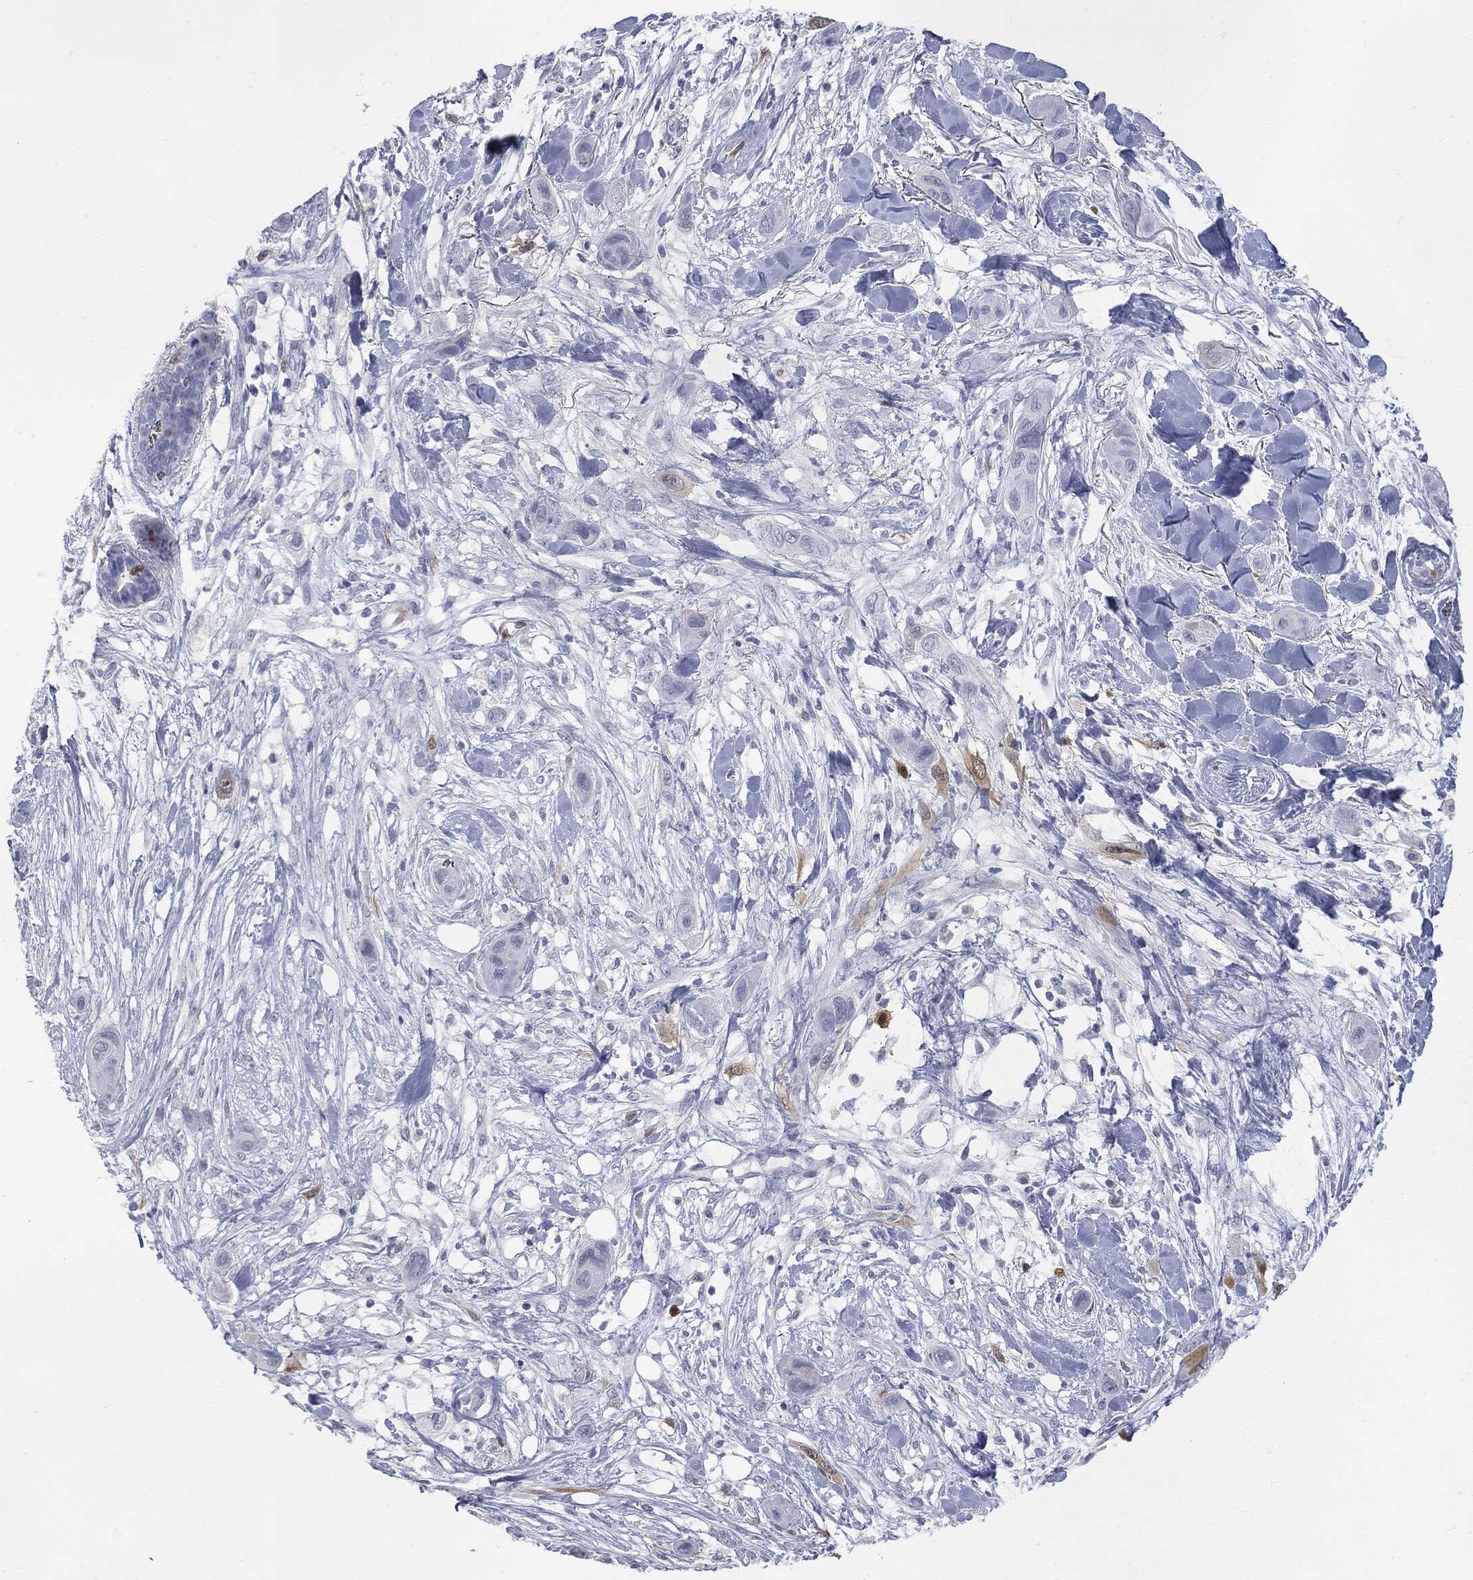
{"staining": {"intensity": "weak", "quantity": "<25%", "location": "cytoplasmic/membranous"}, "tissue": "skin cancer", "cell_type": "Tumor cells", "image_type": "cancer", "snomed": [{"axis": "morphology", "description": "Squamous cell carcinoma, NOS"}, {"axis": "topography", "description": "Skin"}], "caption": "Immunohistochemistry (IHC) micrograph of human skin cancer stained for a protein (brown), which demonstrates no staining in tumor cells. The staining was performed using DAB to visualize the protein expression in brown, while the nuclei were stained in blue with hematoxylin (Magnification: 20x).", "gene": "UBE2C", "patient": {"sex": "male", "age": 78}}